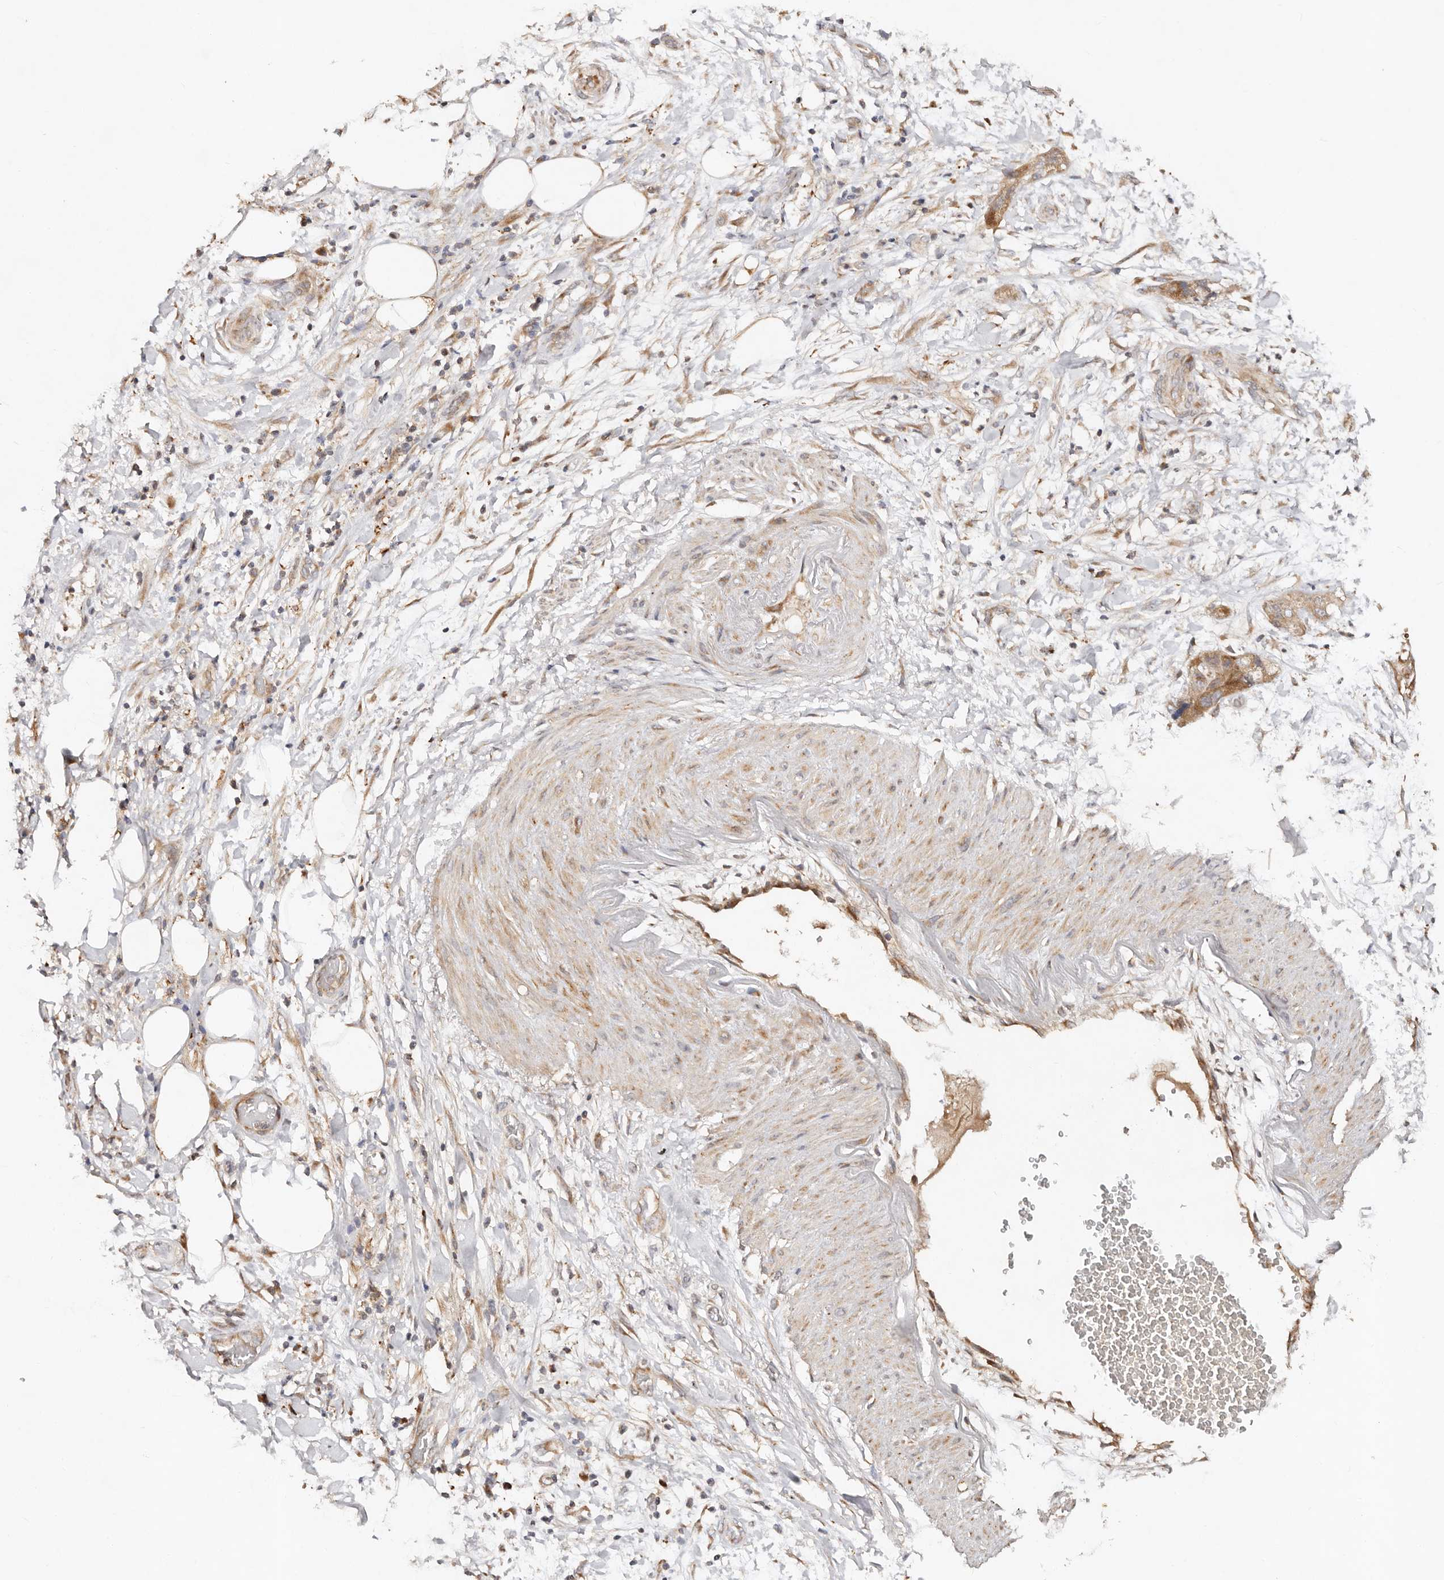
{"staining": {"intensity": "moderate", "quantity": "25%-75%", "location": "cytoplasmic/membranous"}, "tissue": "pancreatic cancer", "cell_type": "Tumor cells", "image_type": "cancer", "snomed": [{"axis": "morphology", "description": "Adenocarcinoma, NOS"}, {"axis": "topography", "description": "Pancreas"}], "caption": "Immunohistochemistry staining of adenocarcinoma (pancreatic), which reveals medium levels of moderate cytoplasmic/membranous expression in about 25%-75% of tumor cells indicating moderate cytoplasmic/membranous protein positivity. The staining was performed using DAB (brown) for protein detection and nuclei were counterstained in hematoxylin (blue).", "gene": "DENND11", "patient": {"sex": "female", "age": 78}}